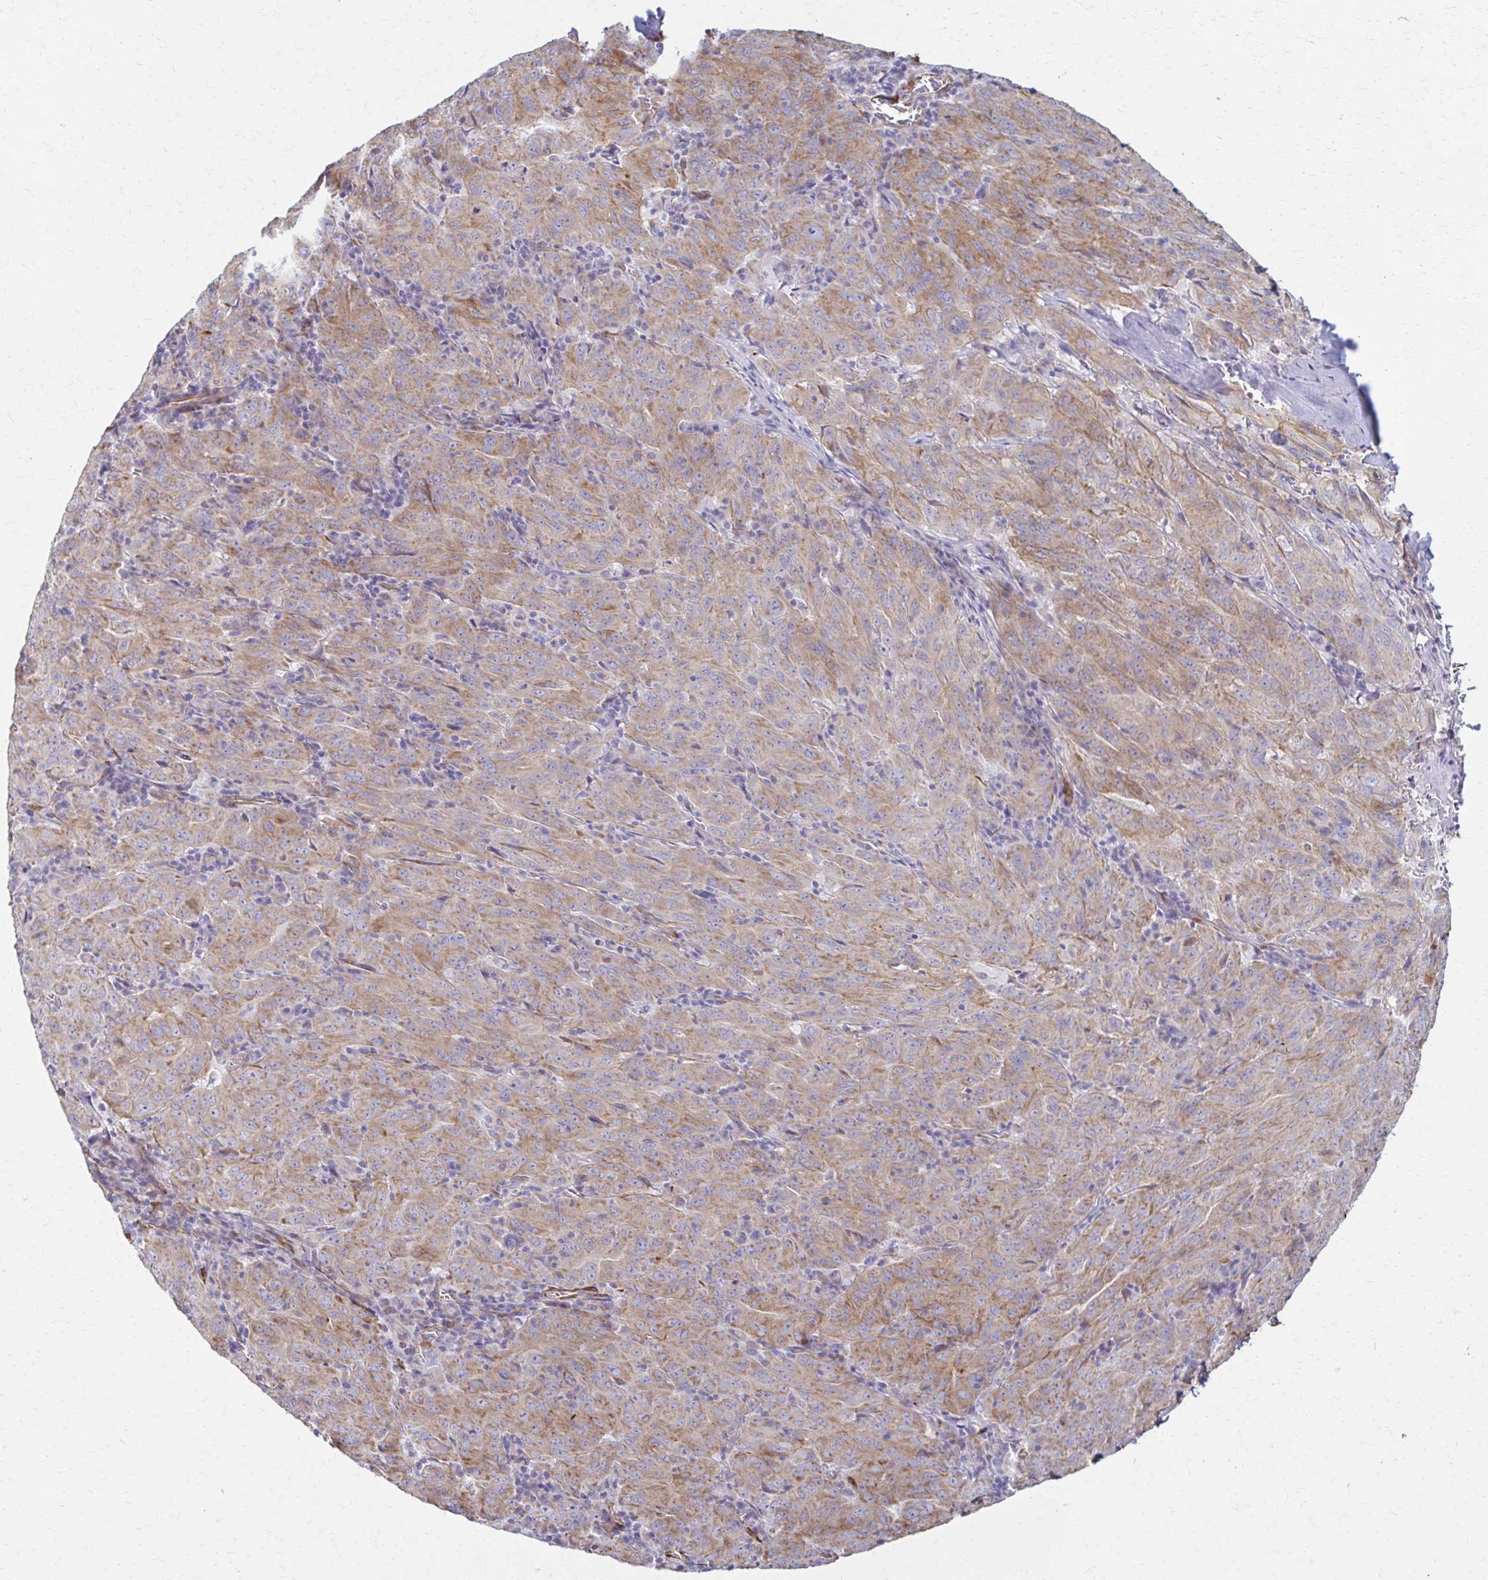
{"staining": {"intensity": "weak", "quantity": "25%-75%", "location": "cytoplasmic/membranous"}, "tissue": "pancreatic cancer", "cell_type": "Tumor cells", "image_type": "cancer", "snomed": [{"axis": "morphology", "description": "Adenocarcinoma, NOS"}, {"axis": "topography", "description": "Pancreas"}], "caption": "Pancreatic cancer (adenocarcinoma) was stained to show a protein in brown. There is low levels of weak cytoplasmic/membranous expression in approximately 25%-75% of tumor cells.", "gene": "TIMMDC1", "patient": {"sex": "male", "age": 63}}